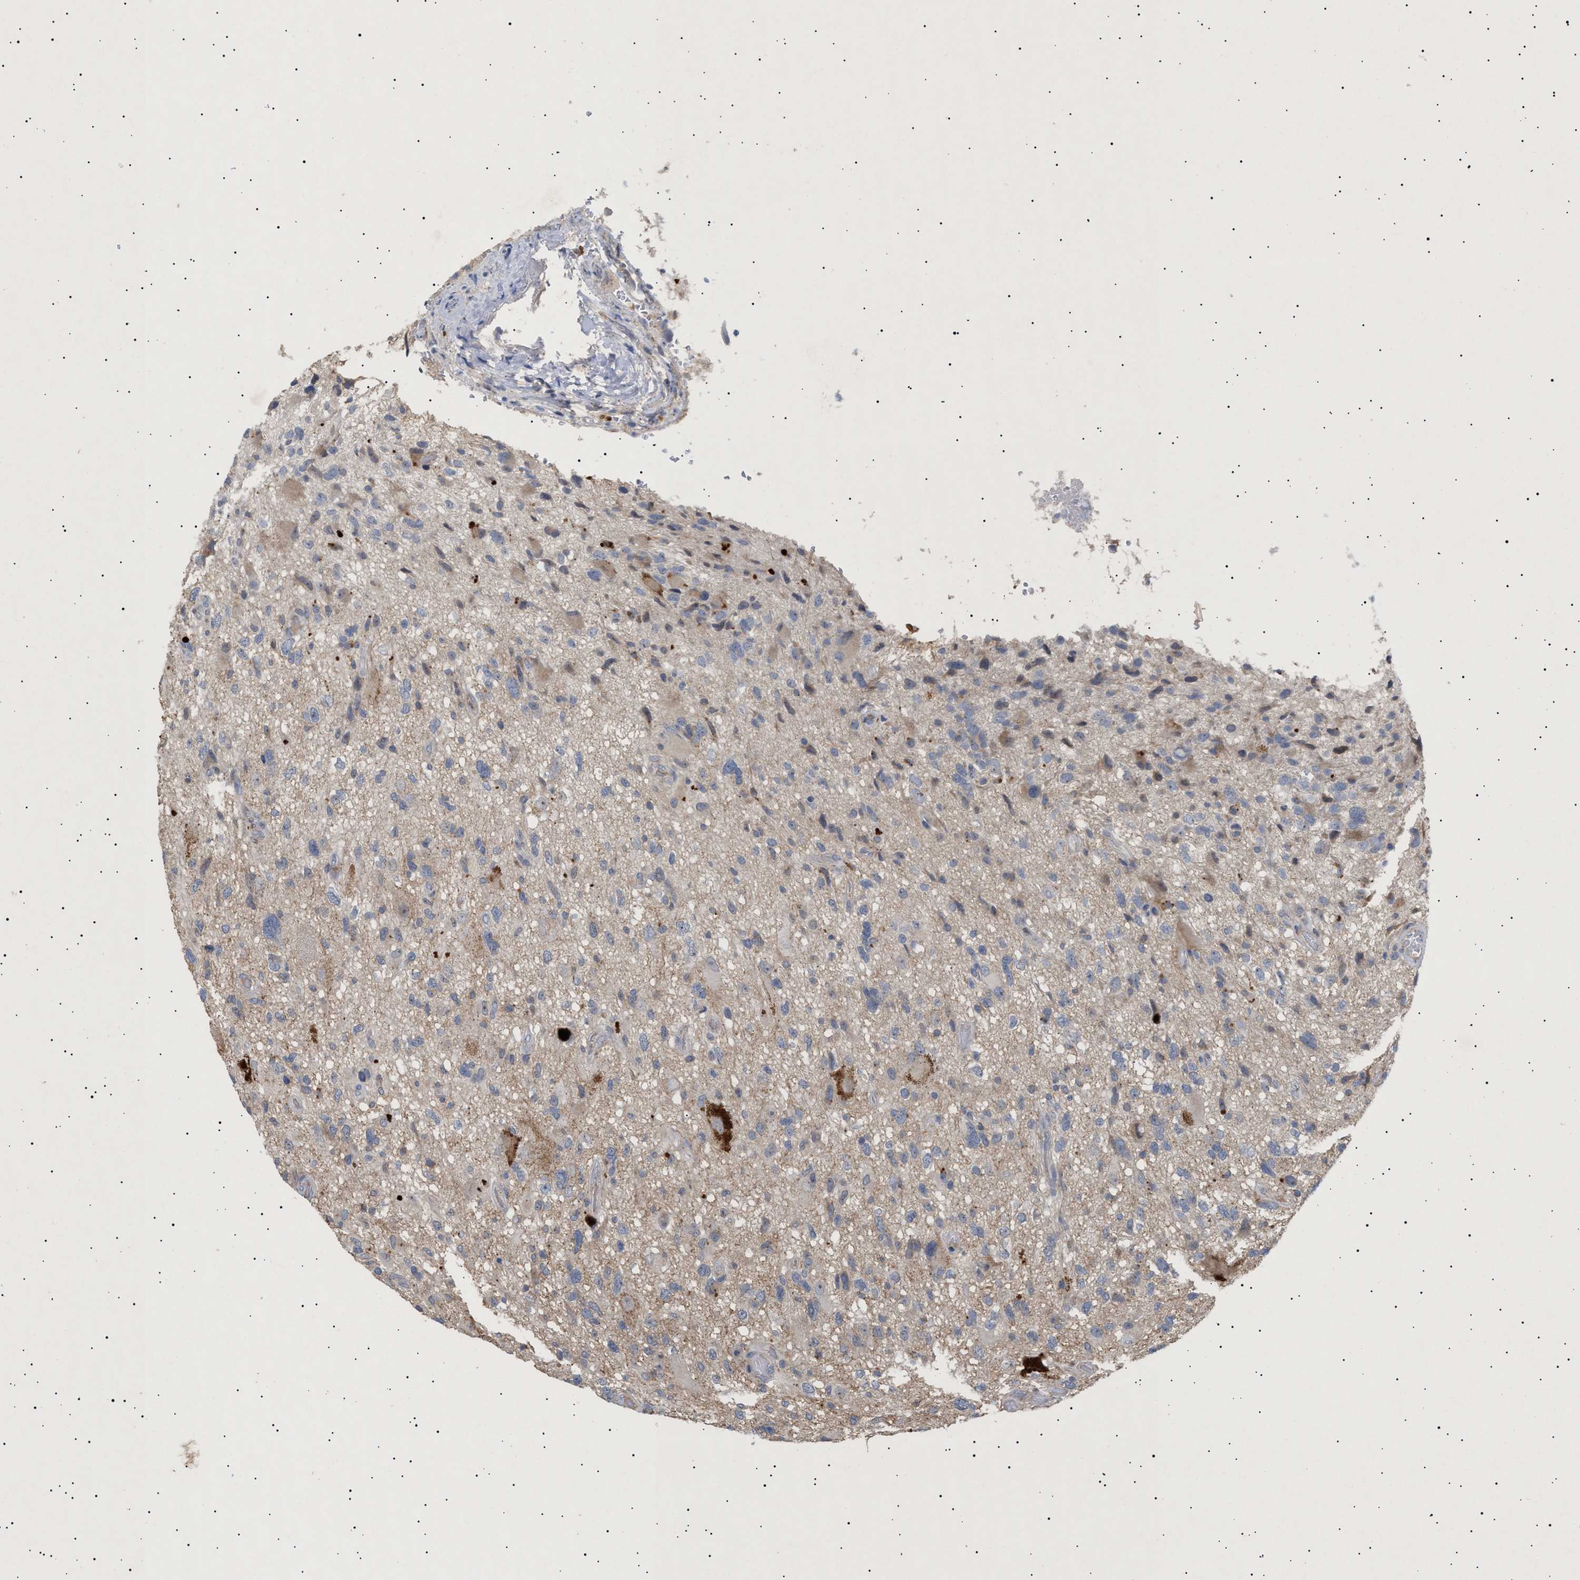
{"staining": {"intensity": "weak", "quantity": "<25%", "location": "cytoplasmic/membranous"}, "tissue": "glioma", "cell_type": "Tumor cells", "image_type": "cancer", "snomed": [{"axis": "morphology", "description": "Glioma, malignant, High grade"}, {"axis": "topography", "description": "Brain"}], "caption": "Immunohistochemical staining of human malignant glioma (high-grade) demonstrates no significant positivity in tumor cells.", "gene": "SIRT5", "patient": {"sex": "male", "age": 33}}